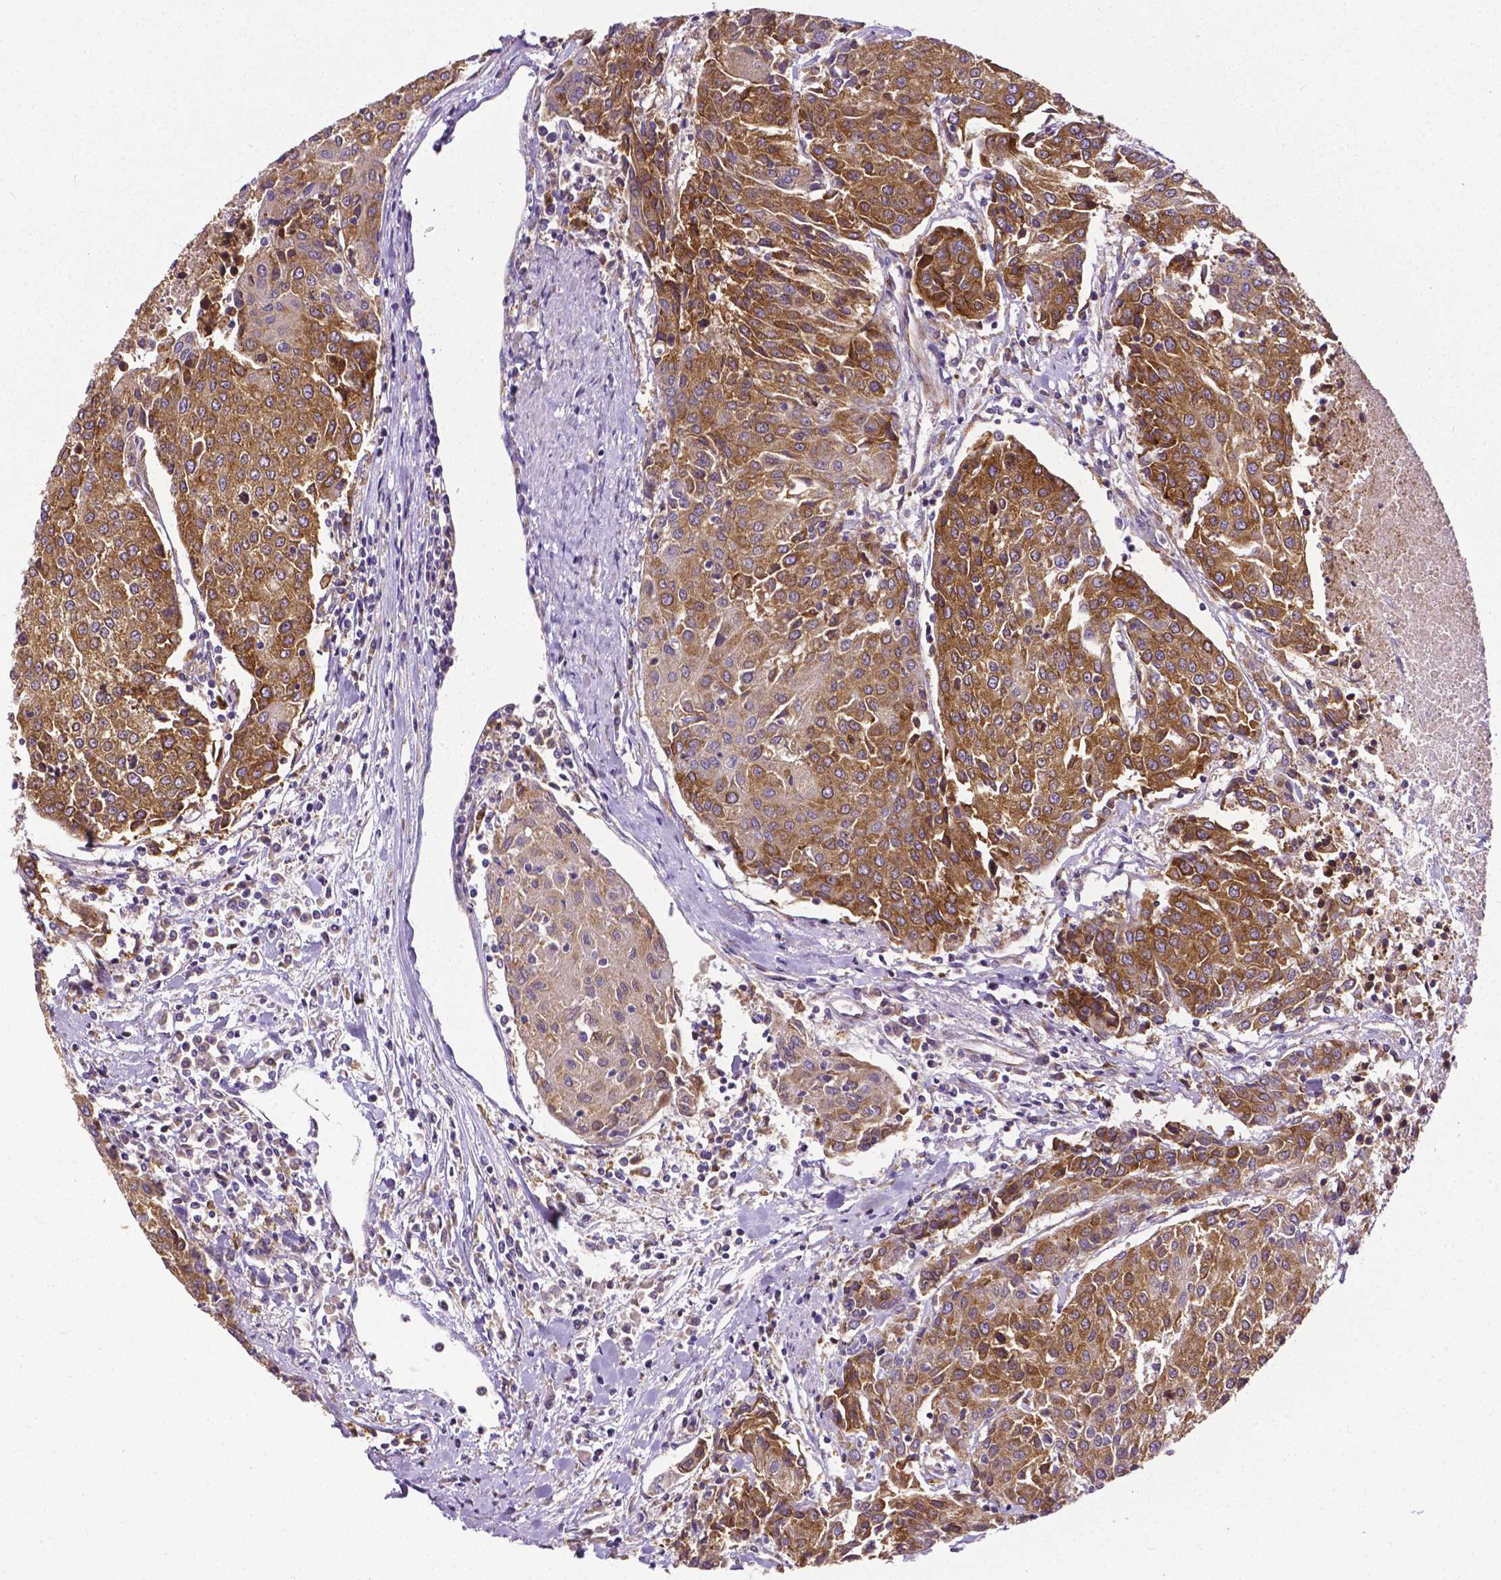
{"staining": {"intensity": "strong", "quantity": ">75%", "location": "cytoplasmic/membranous"}, "tissue": "urothelial cancer", "cell_type": "Tumor cells", "image_type": "cancer", "snomed": [{"axis": "morphology", "description": "Urothelial carcinoma, High grade"}, {"axis": "topography", "description": "Urinary bladder"}], "caption": "IHC (DAB) staining of human urothelial carcinoma (high-grade) reveals strong cytoplasmic/membranous protein expression in approximately >75% of tumor cells.", "gene": "DICER1", "patient": {"sex": "female", "age": 85}}